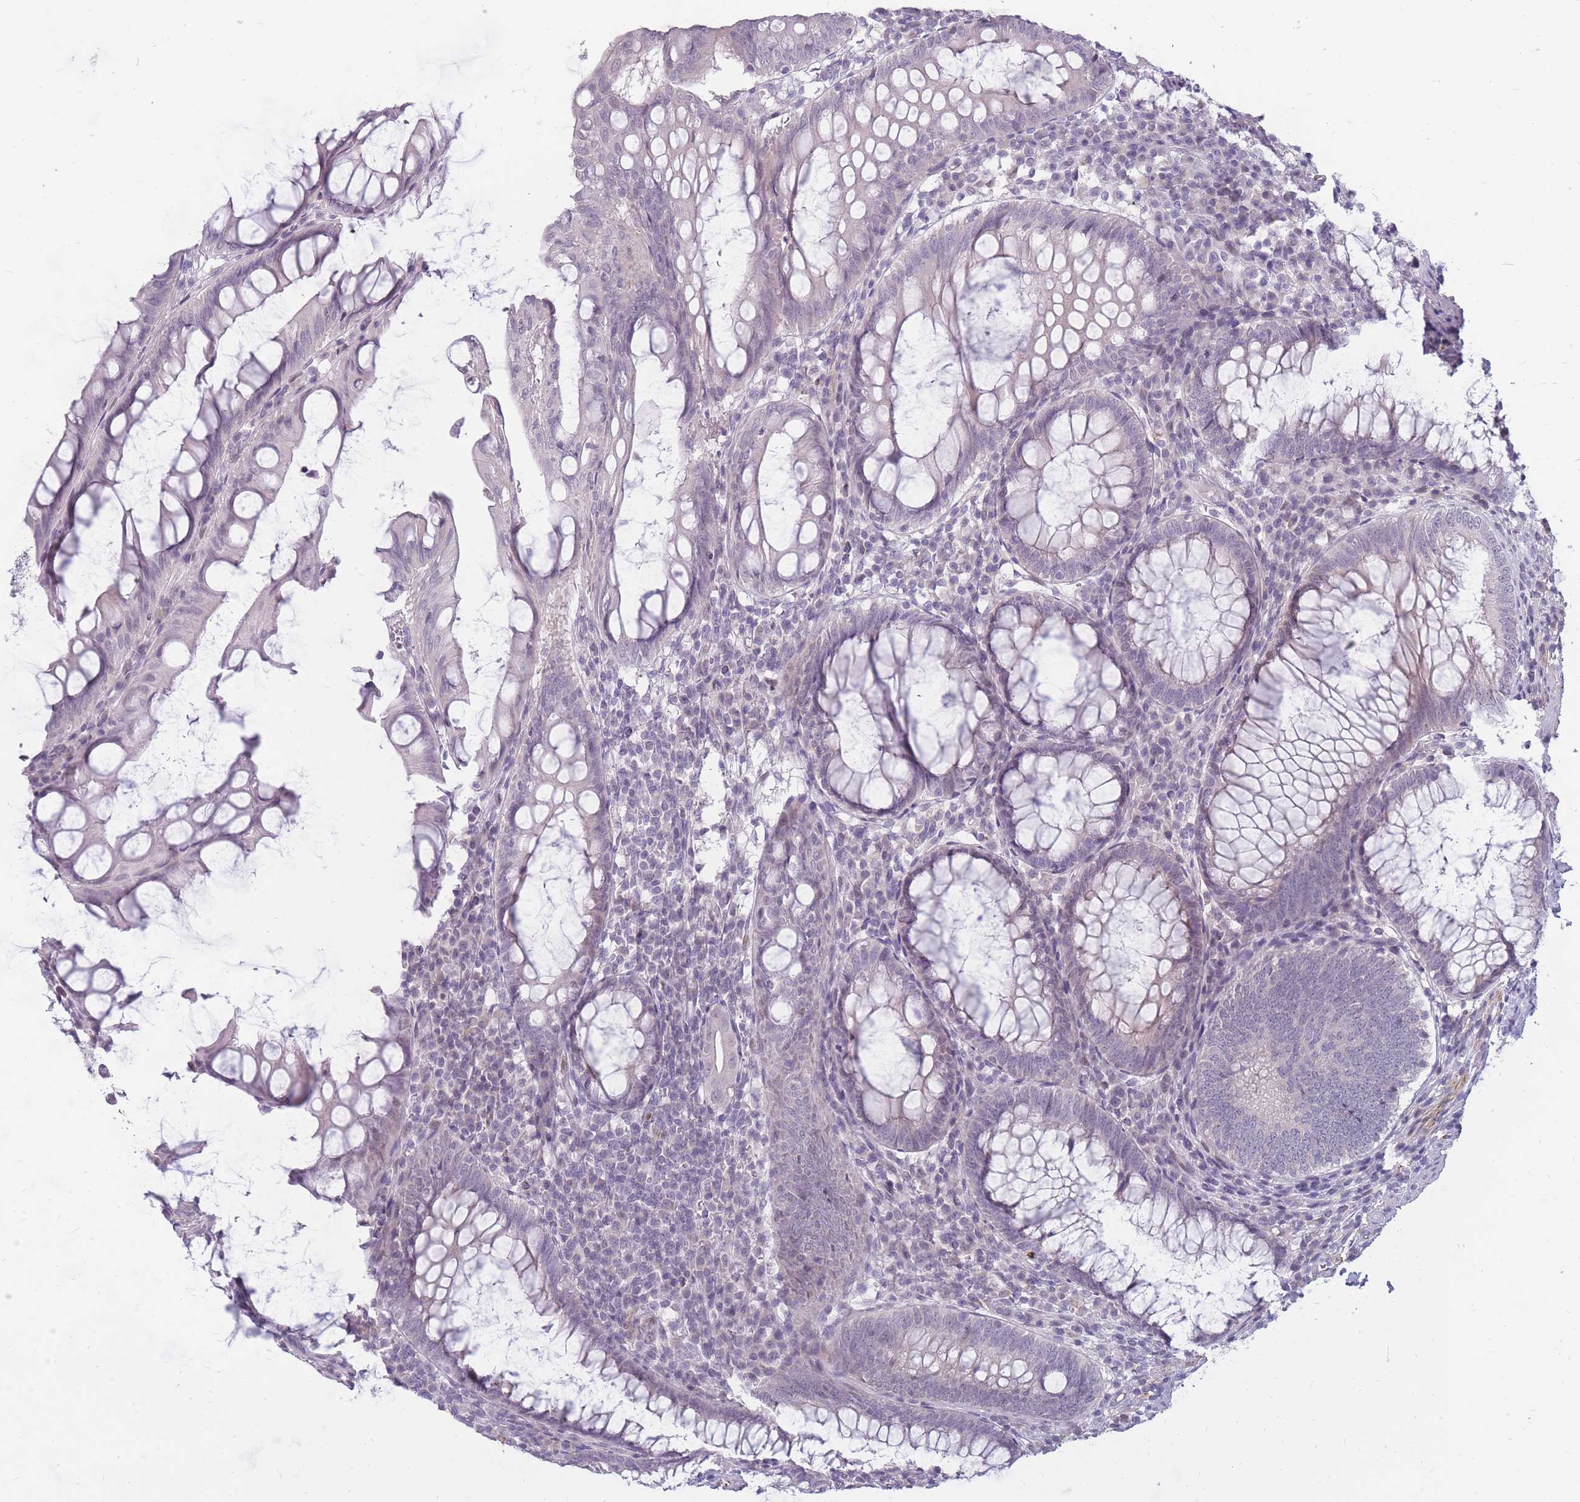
{"staining": {"intensity": "weak", "quantity": "<25%", "location": "cytoplasmic/membranous,nuclear"}, "tissue": "appendix", "cell_type": "Glandular cells", "image_type": "normal", "snomed": [{"axis": "morphology", "description": "Normal tissue, NOS"}, {"axis": "topography", "description": "Appendix"}], "caption": "Immunohistochemistry (IHC) micrograph of normal appendix: human appendix stained with DAB demonstrates no significant protein staining in glandular cells. Brightfield microscopy of immunohistochemistry (IHC) stained with DAB (brown) and hematoxylin (blue), captured at high magnification.", "gene": "POM121C", "patient": {"sex": "male", "age": 83}}